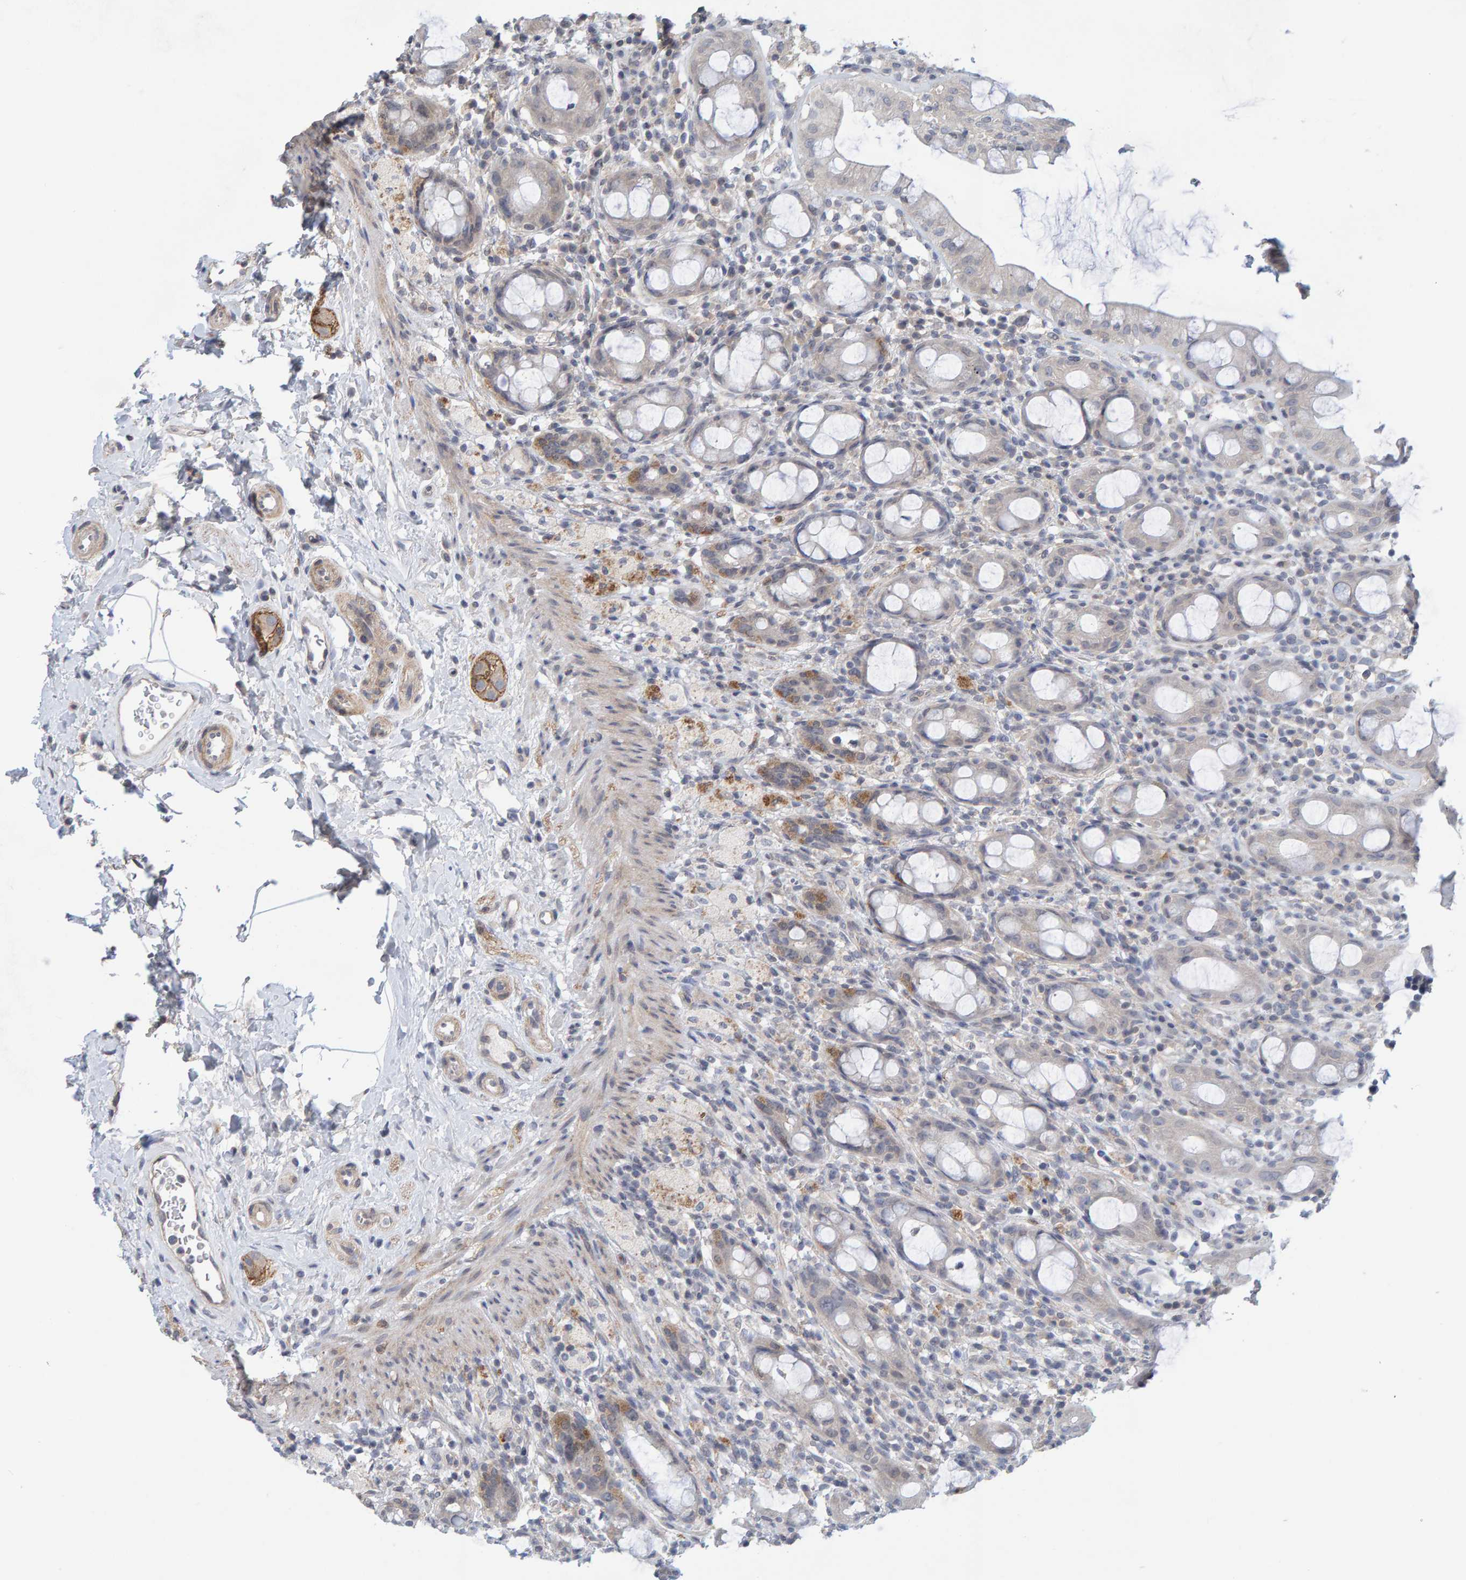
{"staining": {"intensity": "weak", "quantity": "<25%", "location": "cytoplasmic/membranous"}, "tissue": "rectum", "cell_type": "Glandular cells", "image_type": "normal", "snomed": [{"axis": "morphology", "description": "Normal tissue, NOS"}, {"axis": "topography", "description": "Rectum"}], "caption": "Immunohistochemistry photomicrograph of benign rectum: rectum stained with DAB (3,3'-diaminobenzidine) demonstrates no significant protein positivity in glandular cells.", "gene": "CDH2", "patient": {"sex": "male", "age": 44}}